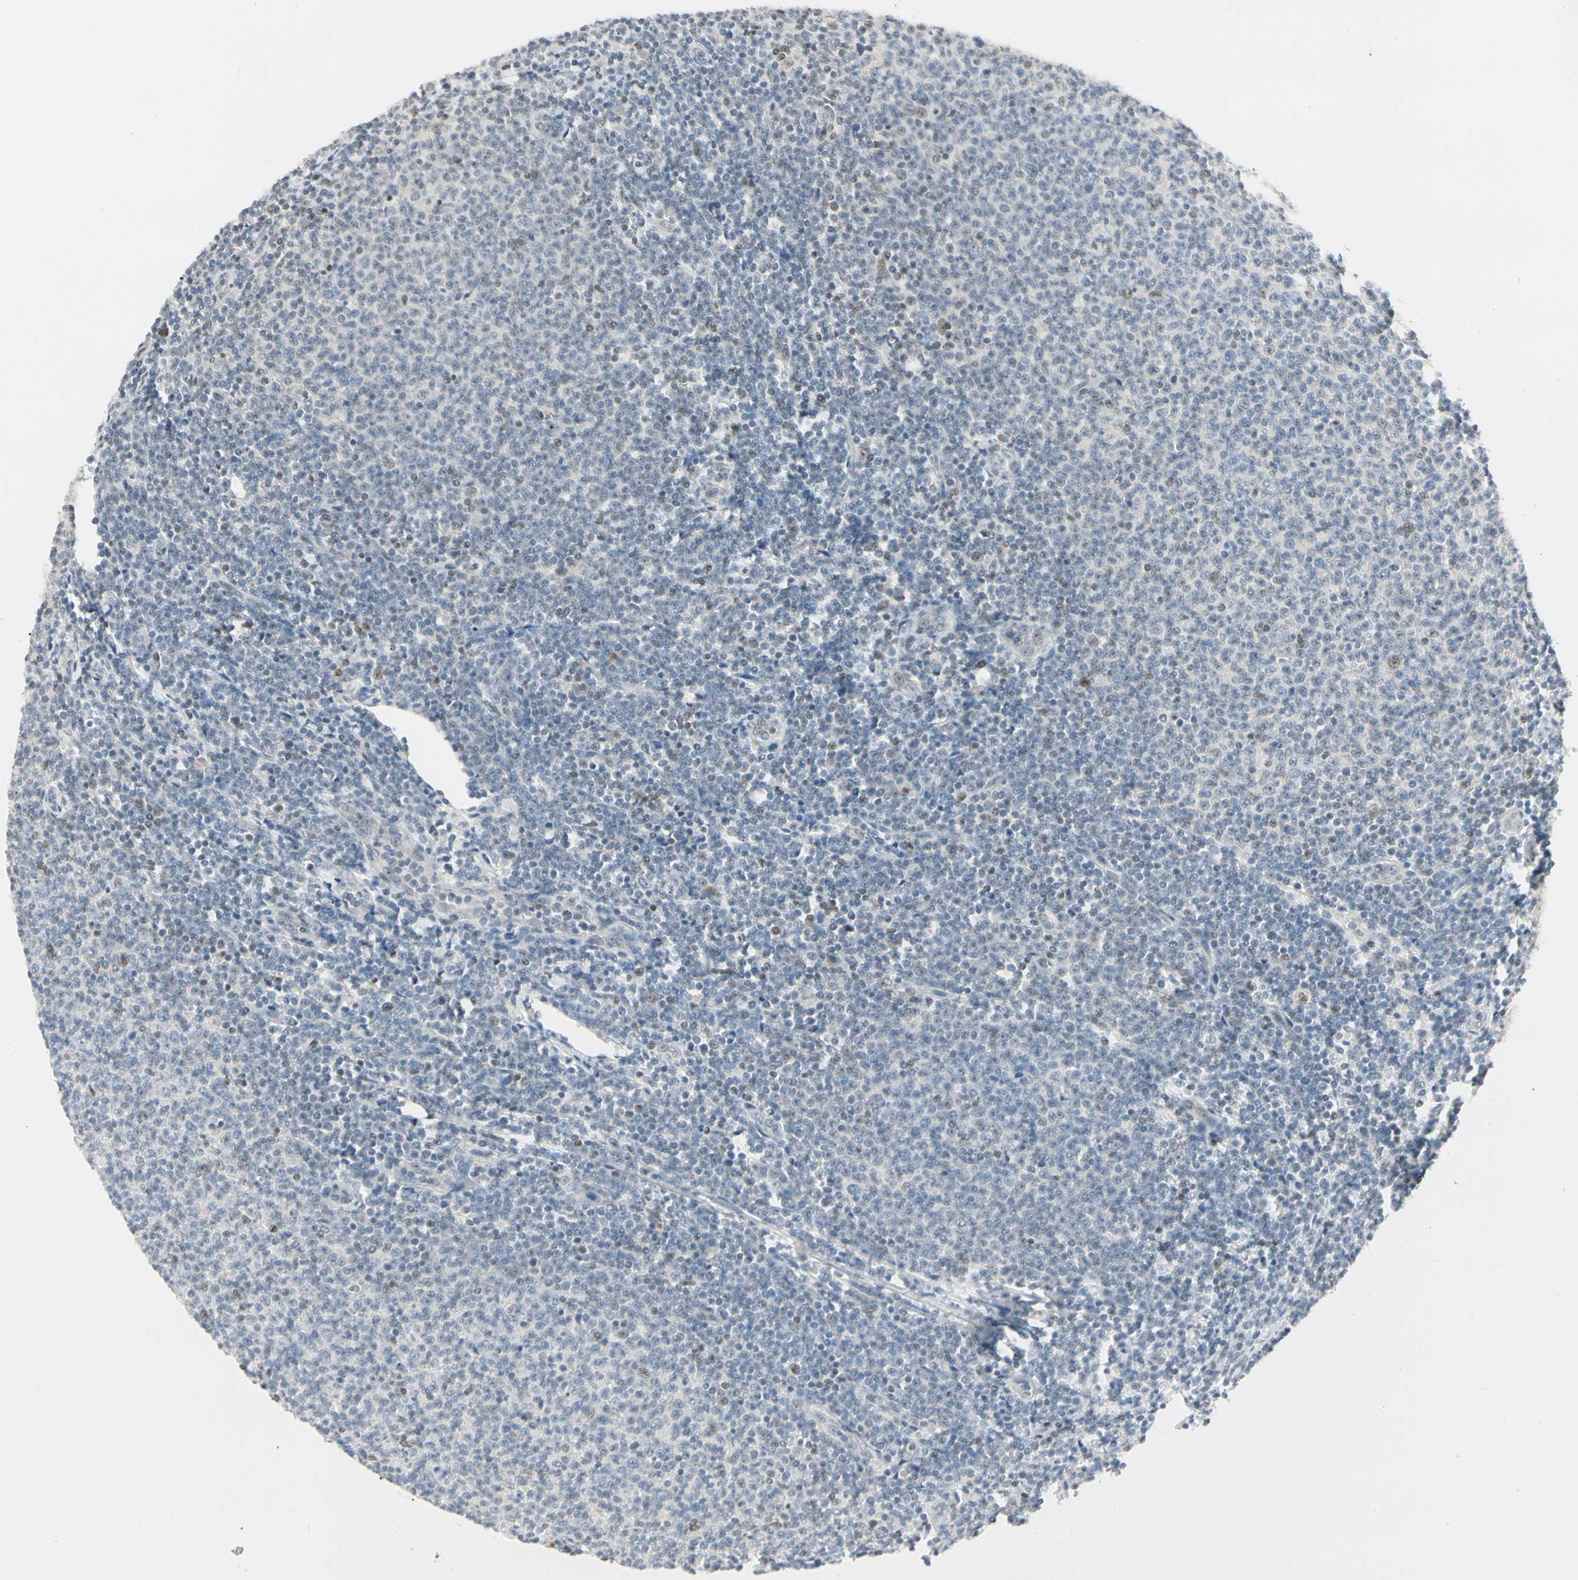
{"staining": {"intensity": "weak", "quantity": "<25%", "location": "nuclear"}, "tissue": "lymphoma", "cell_type": "Tumor cells", "image_type": "cancer", "snomed": [{"axis": "morphology", "description": "Malignant lymphoma, non-Hodgkin's type, Low grade"}, {"axis": "topography", "description": "Lymph node"}], "caption": "Lymphoma stained for a protein using immunohistochemistry (IHC) exhibits no staining tumor cells.", "gene": "ATXN1", "patient": {"sex": "male", "age": 66}}